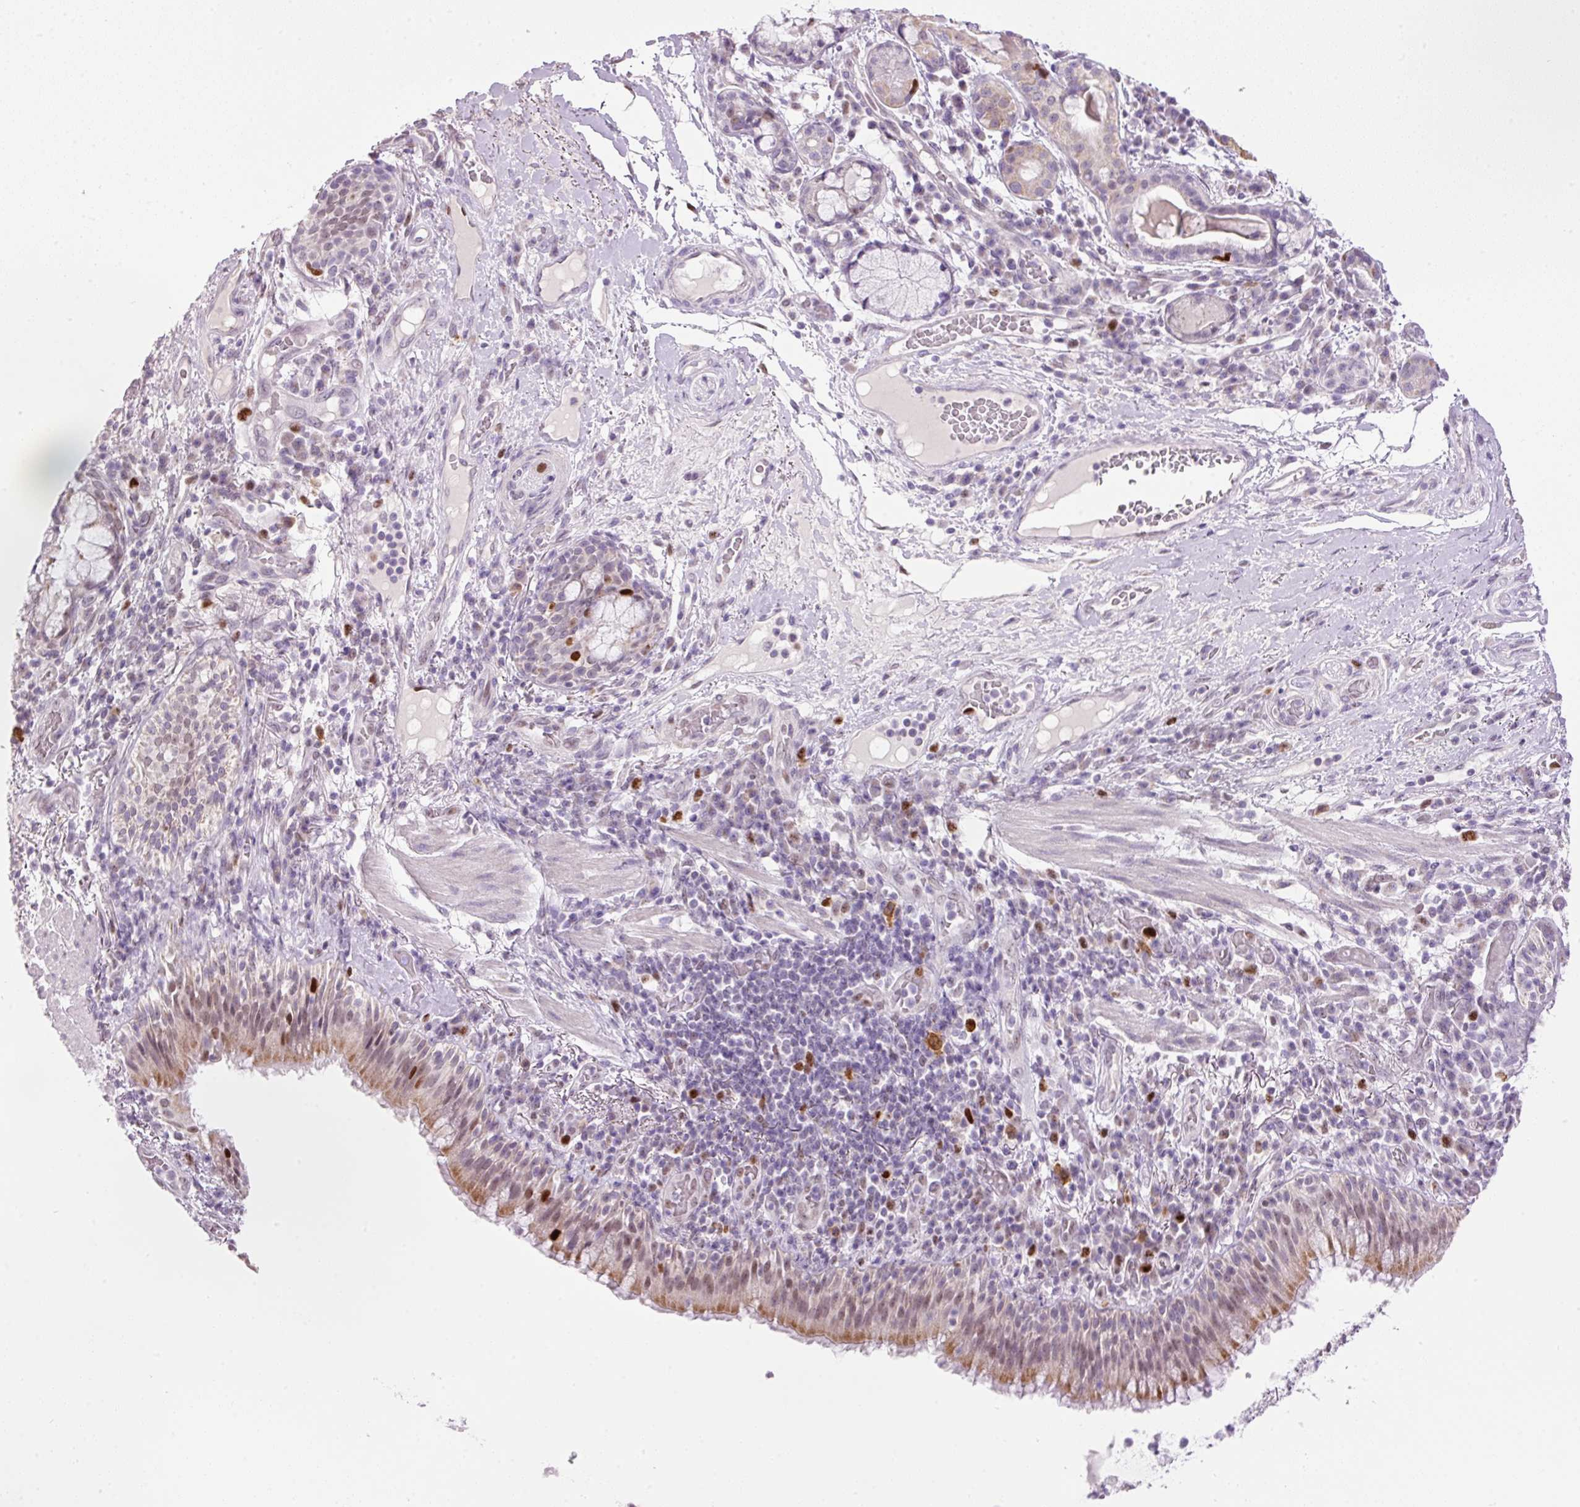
{"staining": {"intensity": "moderate", "quantity": "25%-75%", "location": "cytoplasmic/membranous,nuclear"}, "tissue": "bronchus", "cell_type": "Respiratory epithelial cells", "image_type": "normal", "snomed": [{"axis": "morphology", "description": "Normal tissue, NOS"}, {"axis": "topography", "description": "Cartilage tissue"}, {"axis": "topography", "description": "Bronchus"}], "caption": "Respiratory epithelial cells display moderate cytoplasmic/membranous,nuclear staining in approximately 25%-75% of cells in normal bronchus.", "gene": "KPNA2", "patient": {"sex": "male", "age": 56}}